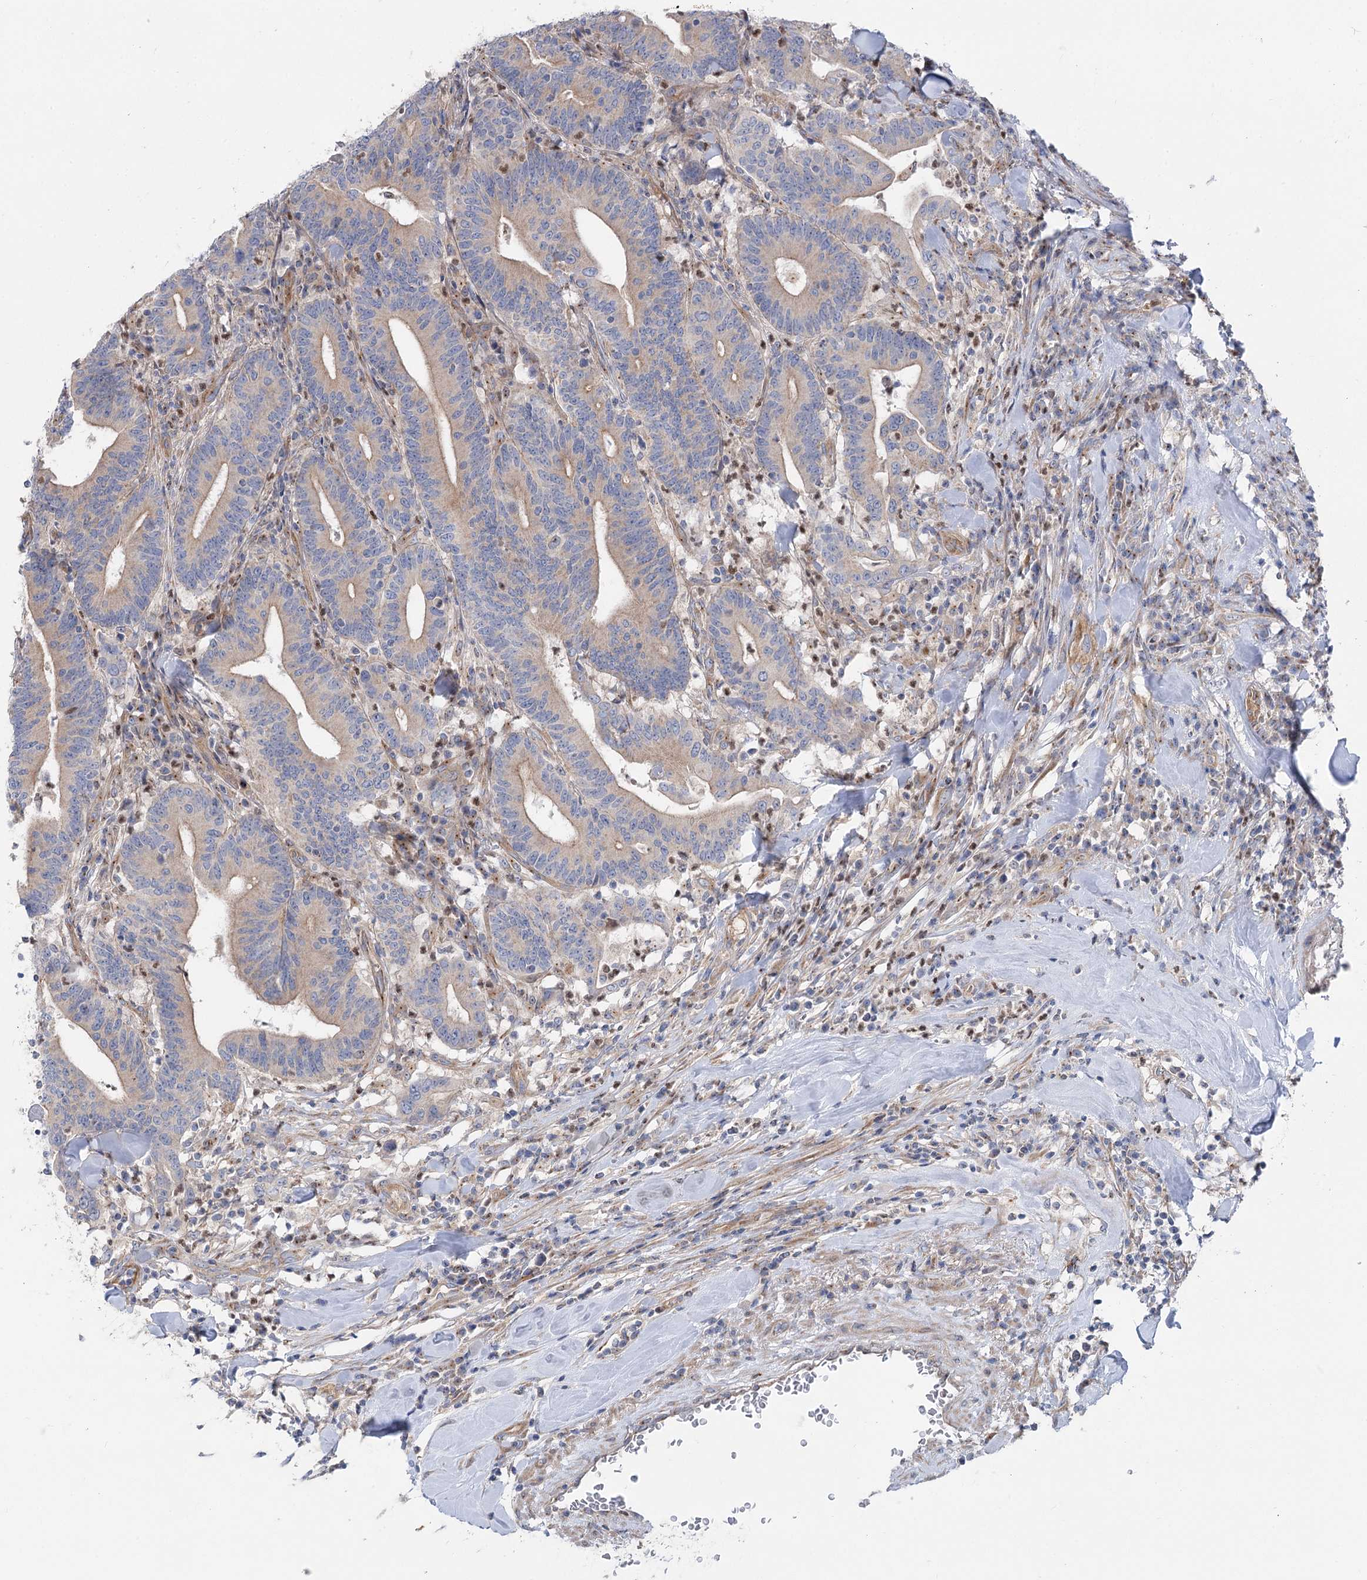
{"staining": {"intensity": "moderate", "quantity": ">75%", "location": "cytoplasmic/membranous"}, "tissue": "colorectal cancer", "cell_type": "Tumor cells", "image_type": "cancer", "snomed": [{"axis": "morphology", "description": "Adenocarcinoma, NOS"}, {"axis": "topography", "description": "Colon"}], "caption": "DAB (3,3'-diaminobenzidine) immunohistochemical staining of human colorectal cancer (adenocarcinoma) displays moderate cytoplasmic/membranous protein staining in about >75% of tumor cells. (brown staining indicates protein expression, while blue staining denotes nuclei).", "gene": "SCN11A", "patient": {"sex": "female", "age": 66}}